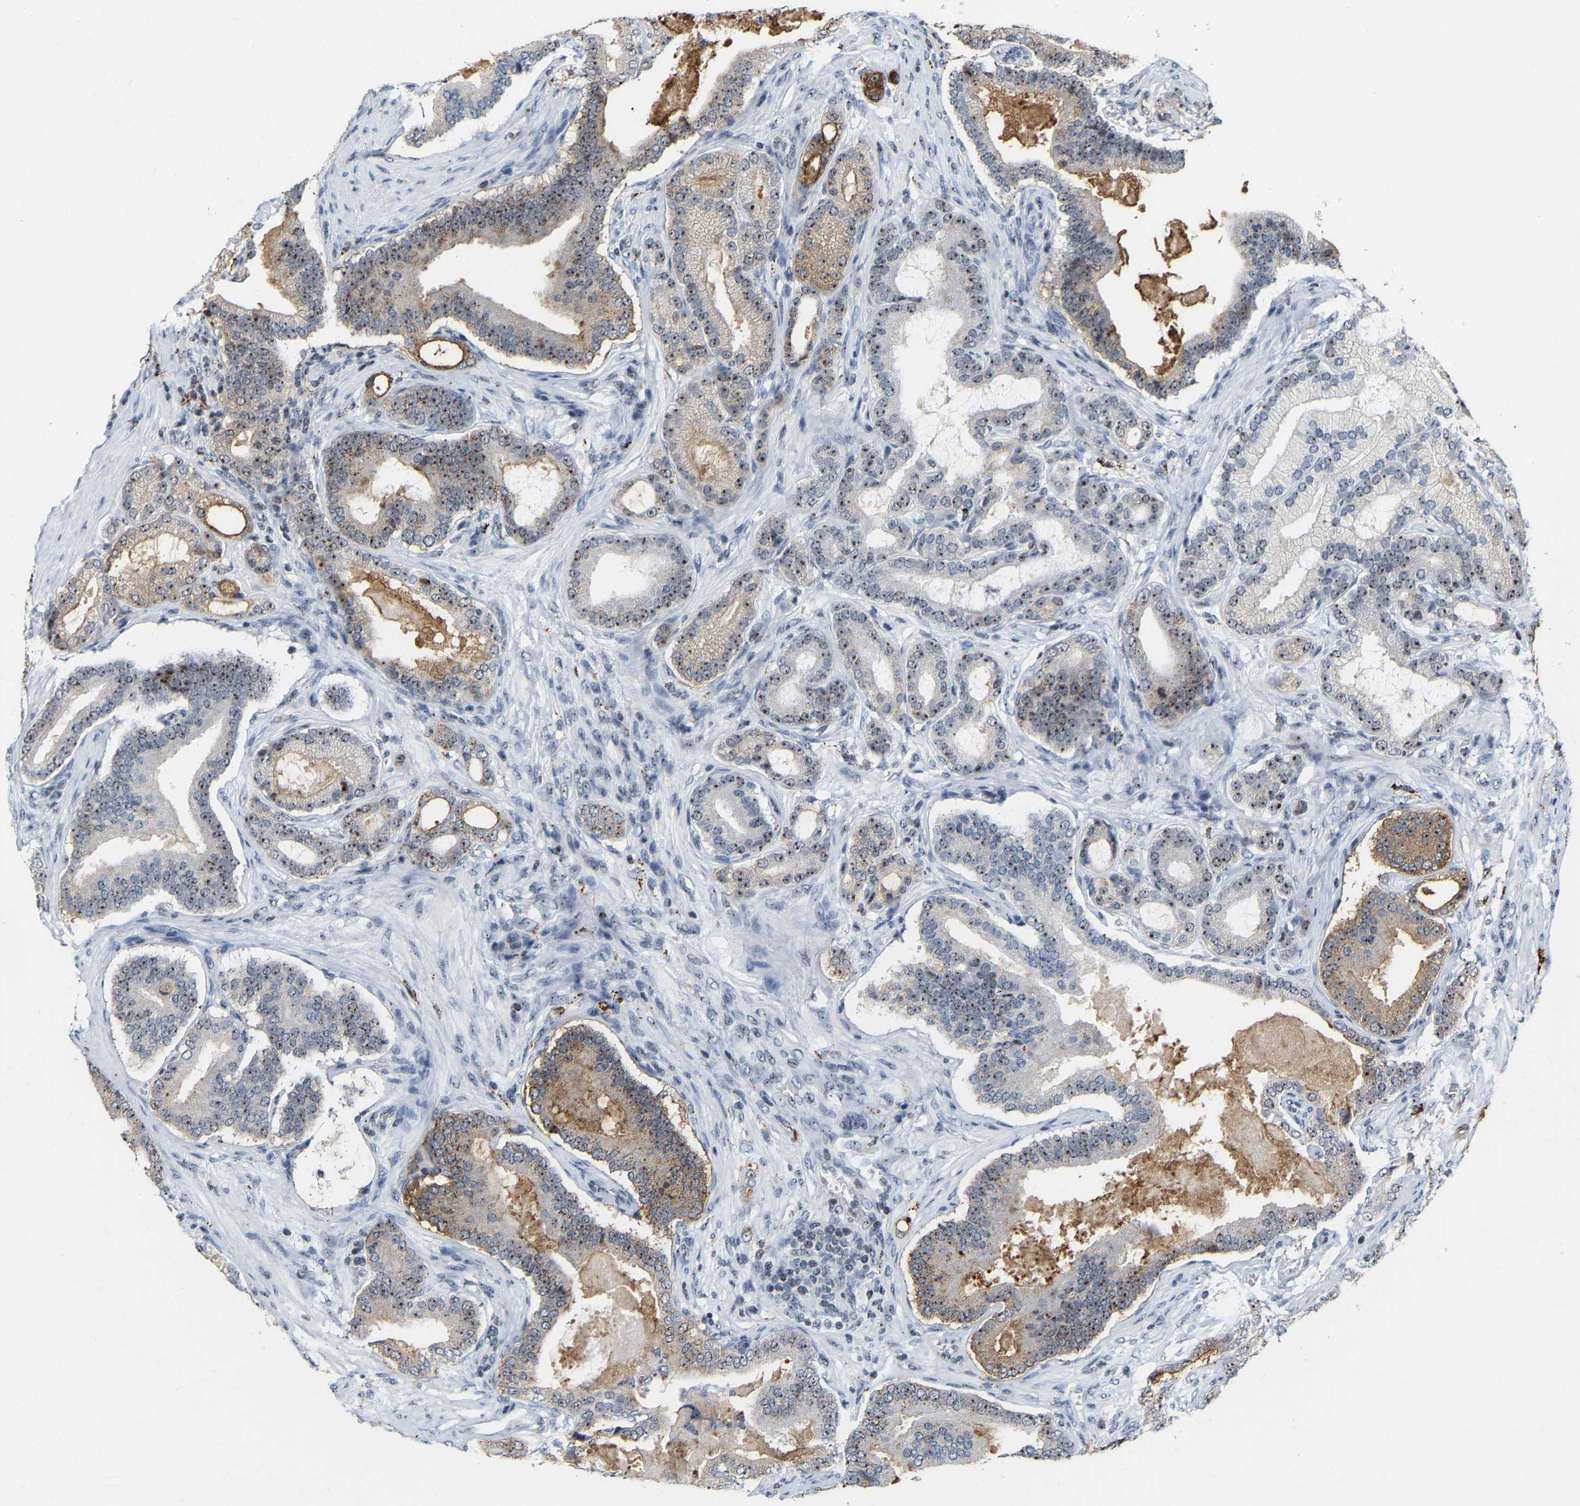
{"staining": {"intensity": "moderate", "quantity": ">75%", "location": "nuclear"}, "tissue": "prostate cancer", "cell_type": "Tumor cells", "image_type": "cancer", "snomed": [{"axis": "morphology", "description": "Adenocarcinoma, High grade"}, {"axis": "topography", "description": "Prostate"}], "caption": "Protein staining by immunohistochemistry shows moderate nuclear positivity in approximately >75% of tumor cells in high-grade adenocarcinoma (prostate).", "gene": "NOP58", "patient": {"sex": "male", "age": 60}}